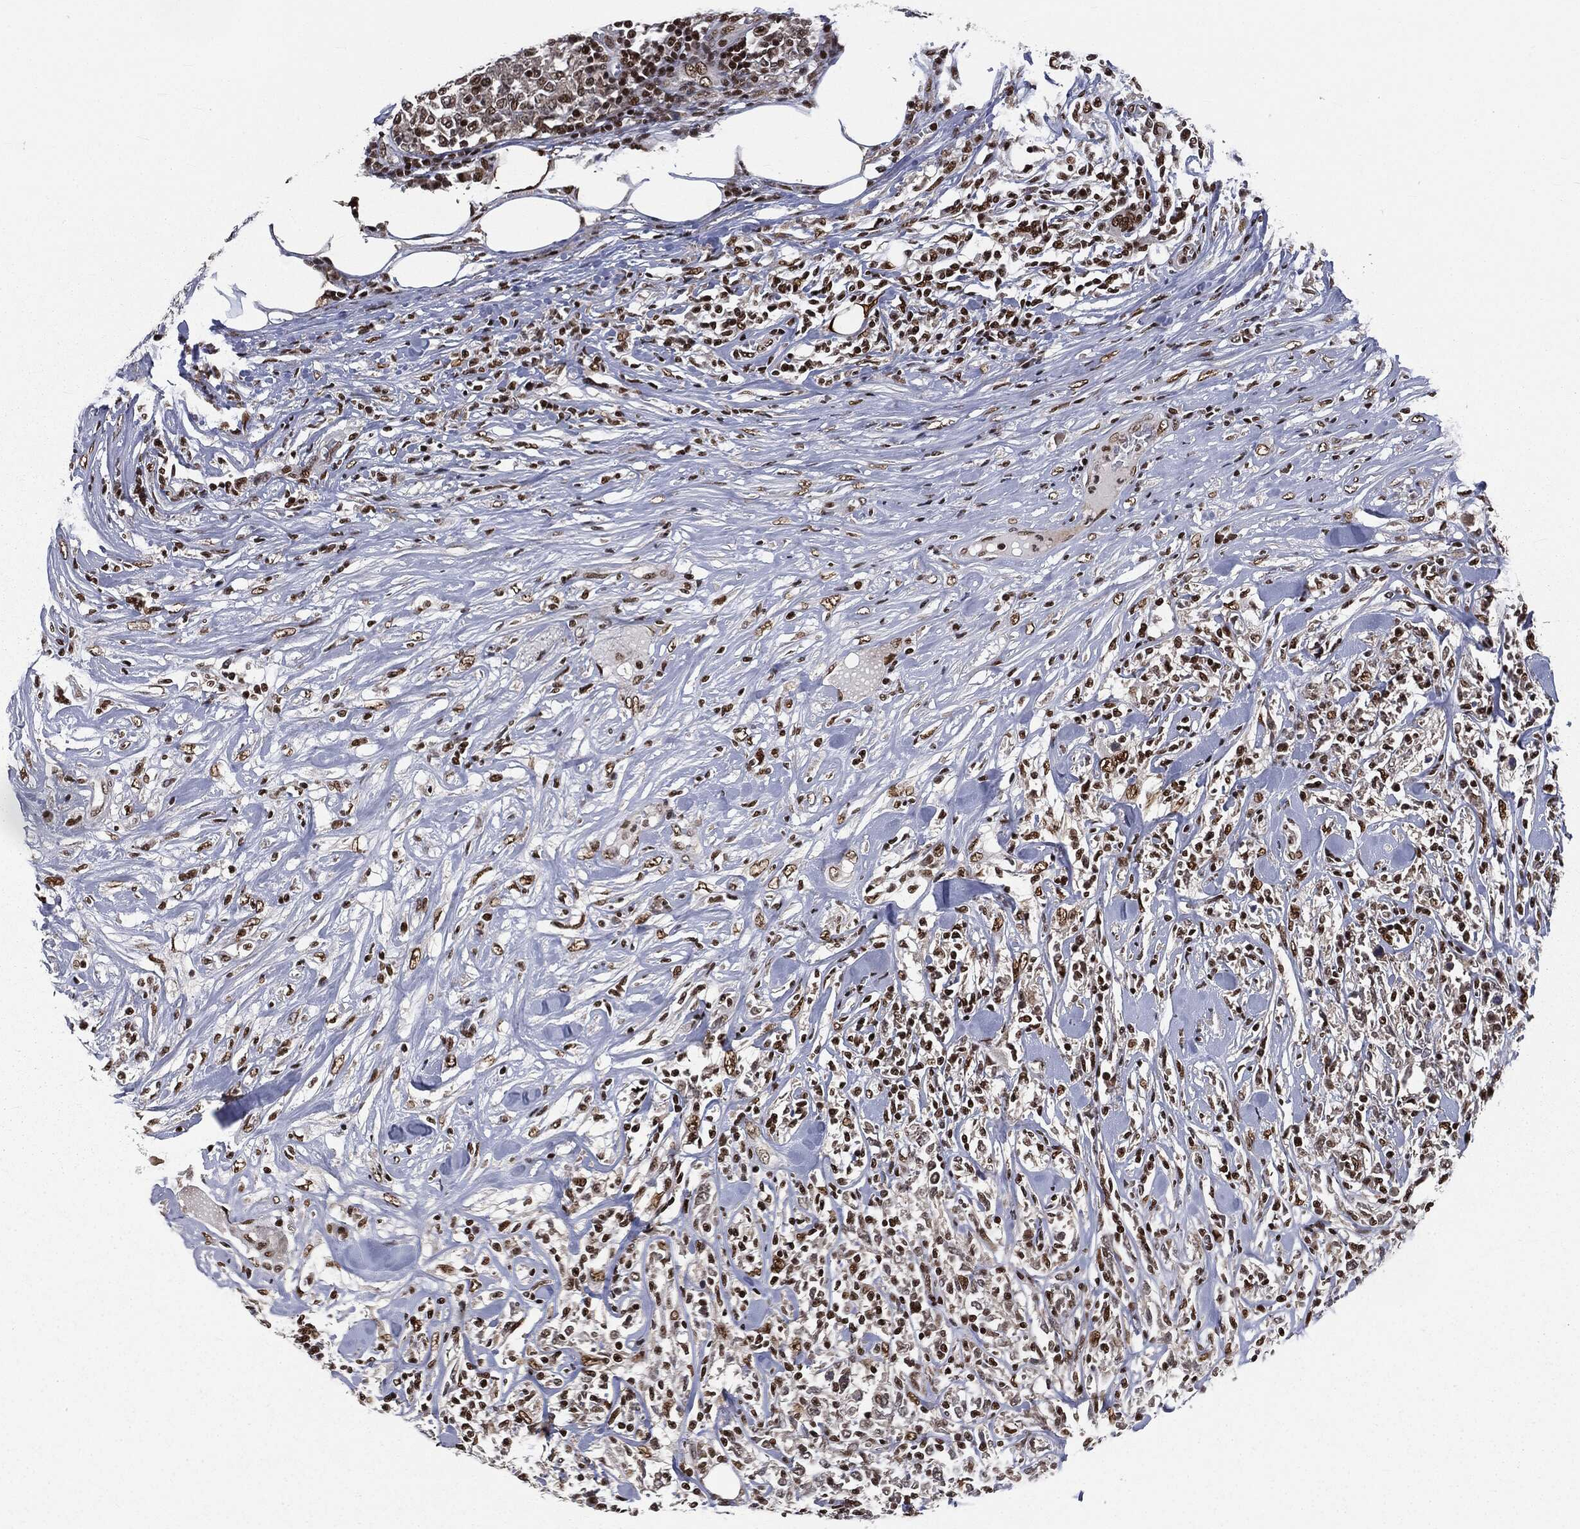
{"staining": {"intensity": "strong", "quantity": ">75%", "location": "nuclear"}, "tissue": "lymphoma", "cell_type": "Tumor cells", "image_type": "cancer", "snomed": [{"axis": "morphology", "description": "Malignant lymphoma, non-Hodgkin's type, High grade"}, {"axis": "topography", "description": "Lymph node"}], "caption": "The micrograph demonstrates a brown stain indicating the presence of a protein in the nuclear of tumor cells in lymphoma.", "gene": "DPH2", "patient": {"sex": "female", "age": 84}}